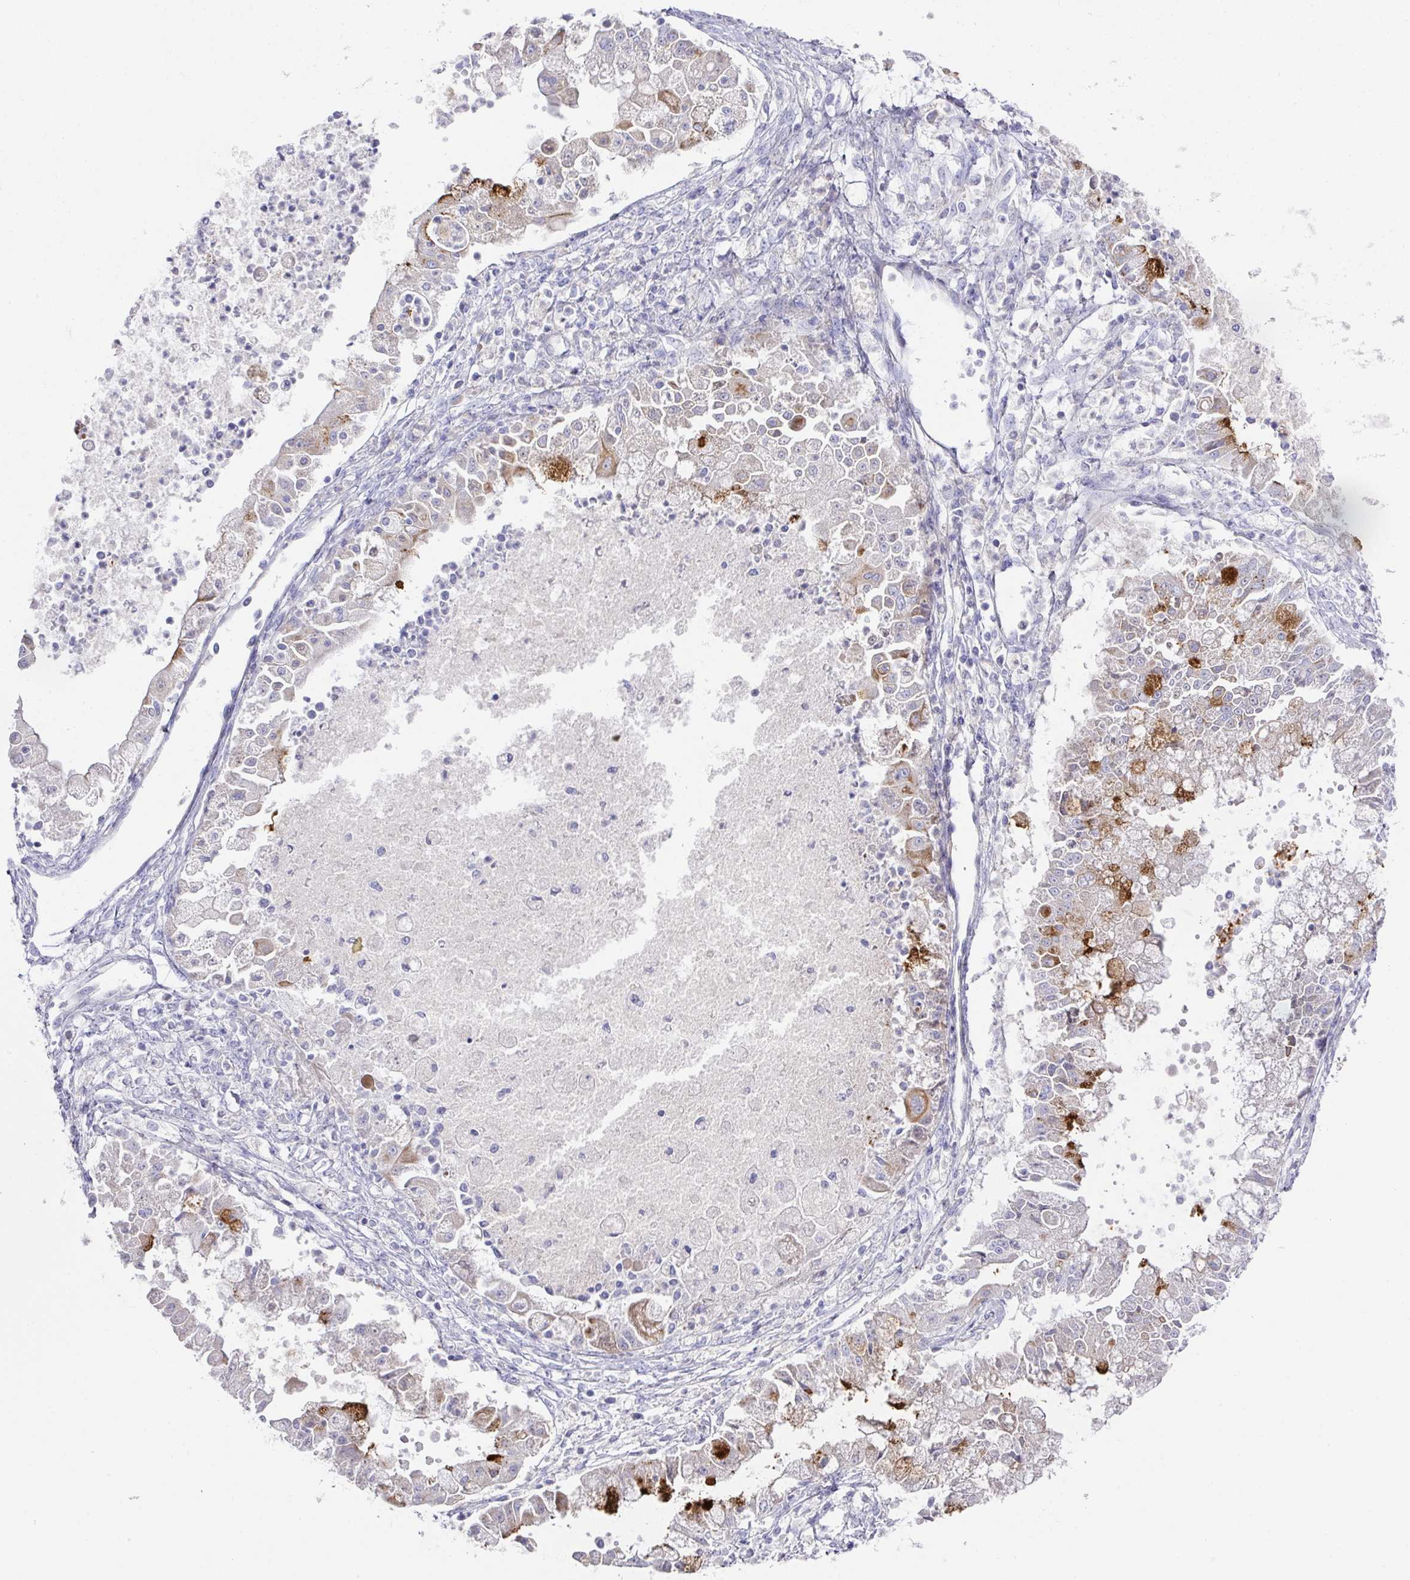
{"staining": {"intensity": "strong", "quantity": "<25%", "location": "cytoplasmic/membranous"}, "tissue": "ovarian cancer", "cell_type": "Tumor cells", "image_type": "cancer", "snomed": [{"axis": "morphology", "description": "Cystadenocarcinoma, mucinous, NOS"}, {"axis": "topography", "description": "Ovary"}], "caption": "A high-resolution micrograph shows IHC staining of mucinous cystadenocarcinoma (ovarian), which reveals strong cytoplasmic/membranous positivity in about <25% of tumor cells.", "gene": "TARM1", "patient": {"sex": "female", "age": 70}}